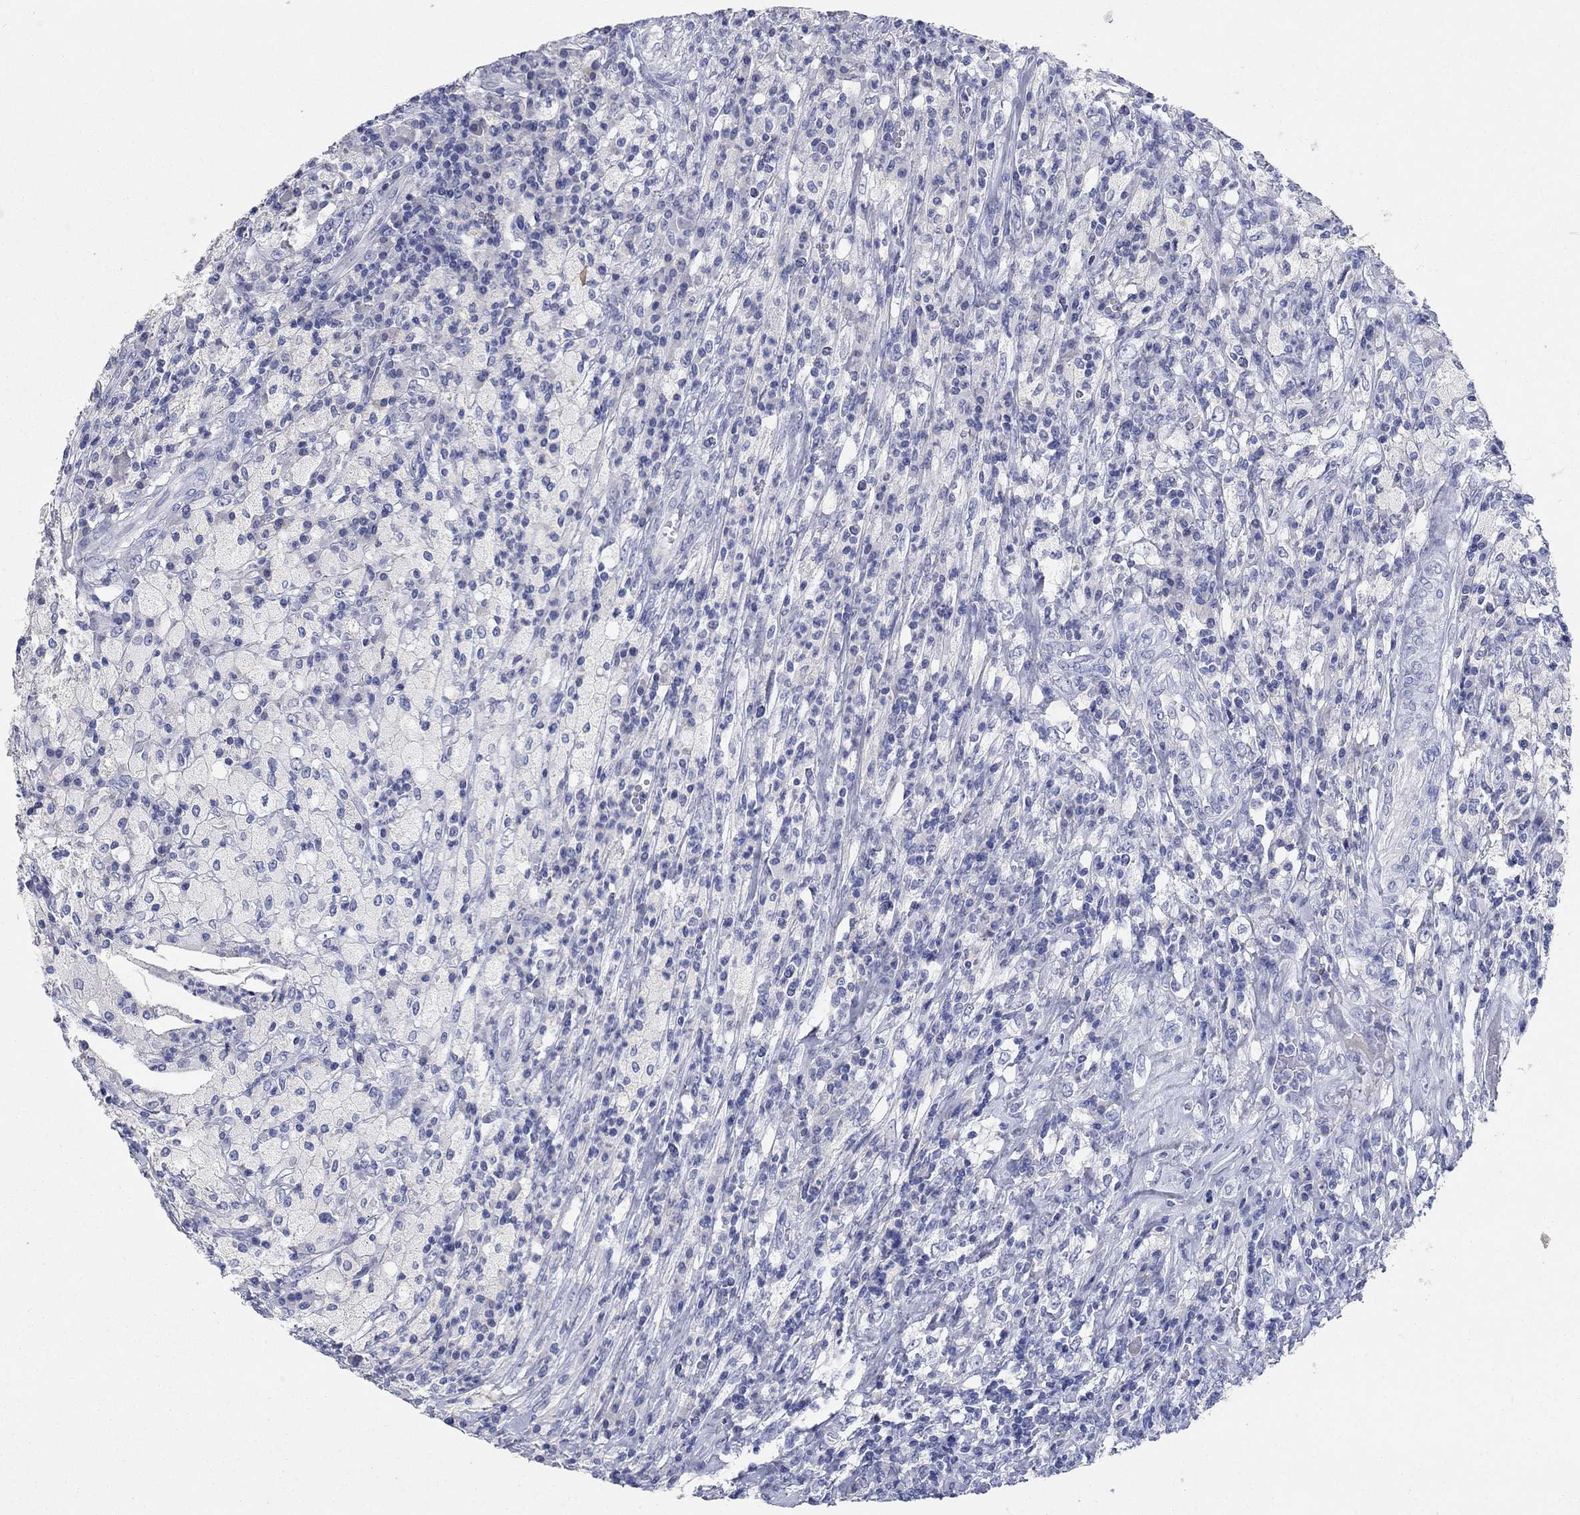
{"staining": {"intensity": "negative", "quantity": "none", "location": "none"}, "tissue": "testis cancer", "cell_type": "Tumor cells", "image_type": "cancer", "snomed": [{"axis": "morphology", "description": "Necrosis, NOS"}, {"axis": "morphology", "description": "Carcinoma, Embryonal, NOS"}, {"axis": "topography", "description": "Testis"}], "caption": "This is an immunohistochemistry image of human testis embryonal carcinoma. There is no staining in tumor cells.", "gene": "POU5F1", "patient": {"sex": "male", "age": 19}}